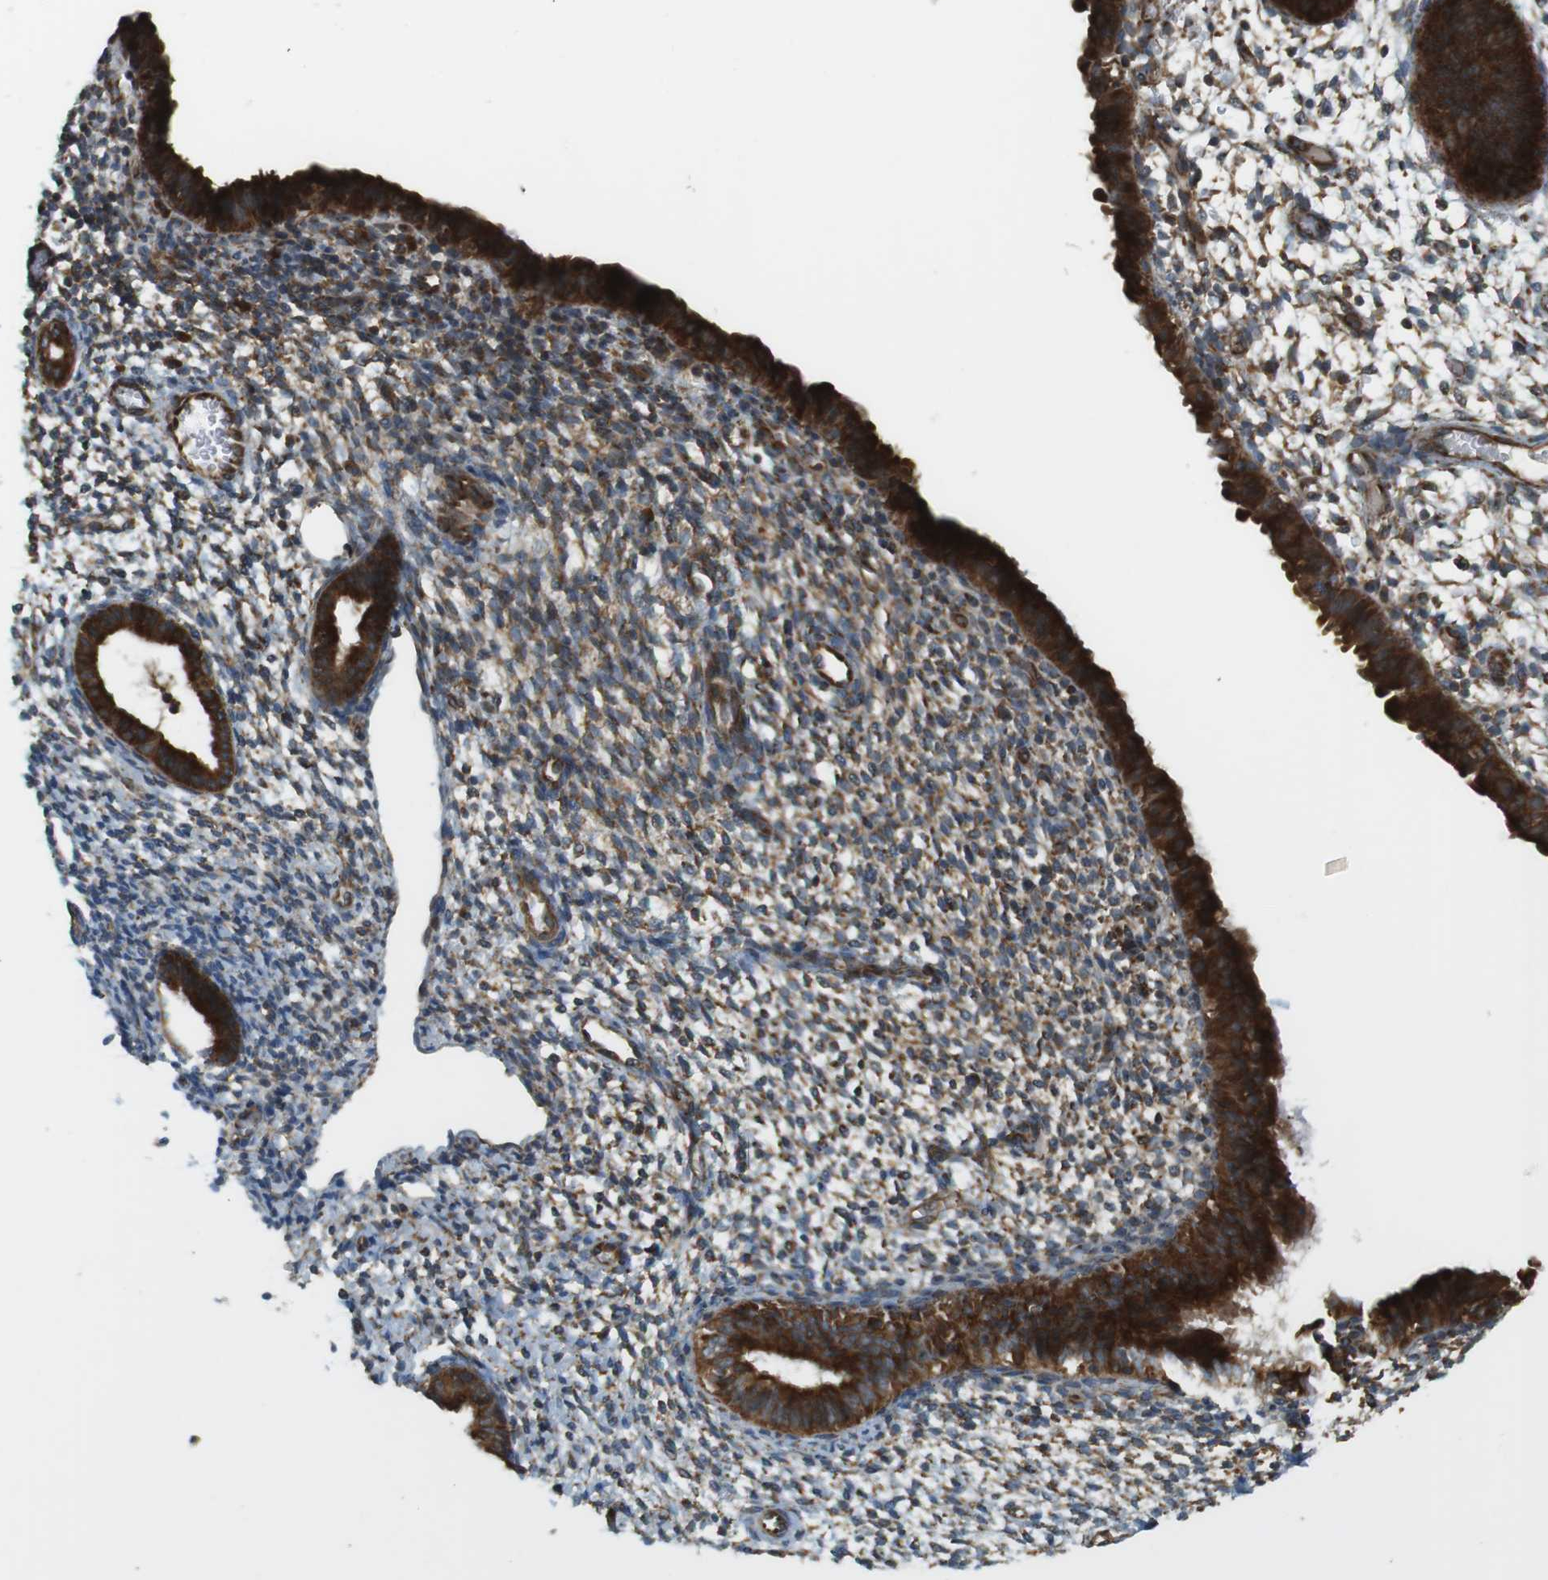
{"staining": {"intensity": "moderate", "quantity": "25%-75%", "location": "cytoplasmic/membranous"}, "tissue": "endometrium", "cell_type": "Cells in endometrial stroma", "image_type": "normal", "snomed": [{"axis": "morphology", "description": "Normal tissue, NOS"}, {"axis": "topography", "description": "Endometrium"}], "caption": "Immunohistochemistry photomicrograph of benign endometrium: human endometrium stained using immunohistochemistry (IHC) displays medium levels of moderate protein expression localized specifically in the cytoplasmic/membranous of cells in endometrial stroma, appearing as a cytoplasmic/membranous brown color.", "gene": "SLC41A1", "patient": {"sex": "female", "age": 61}}